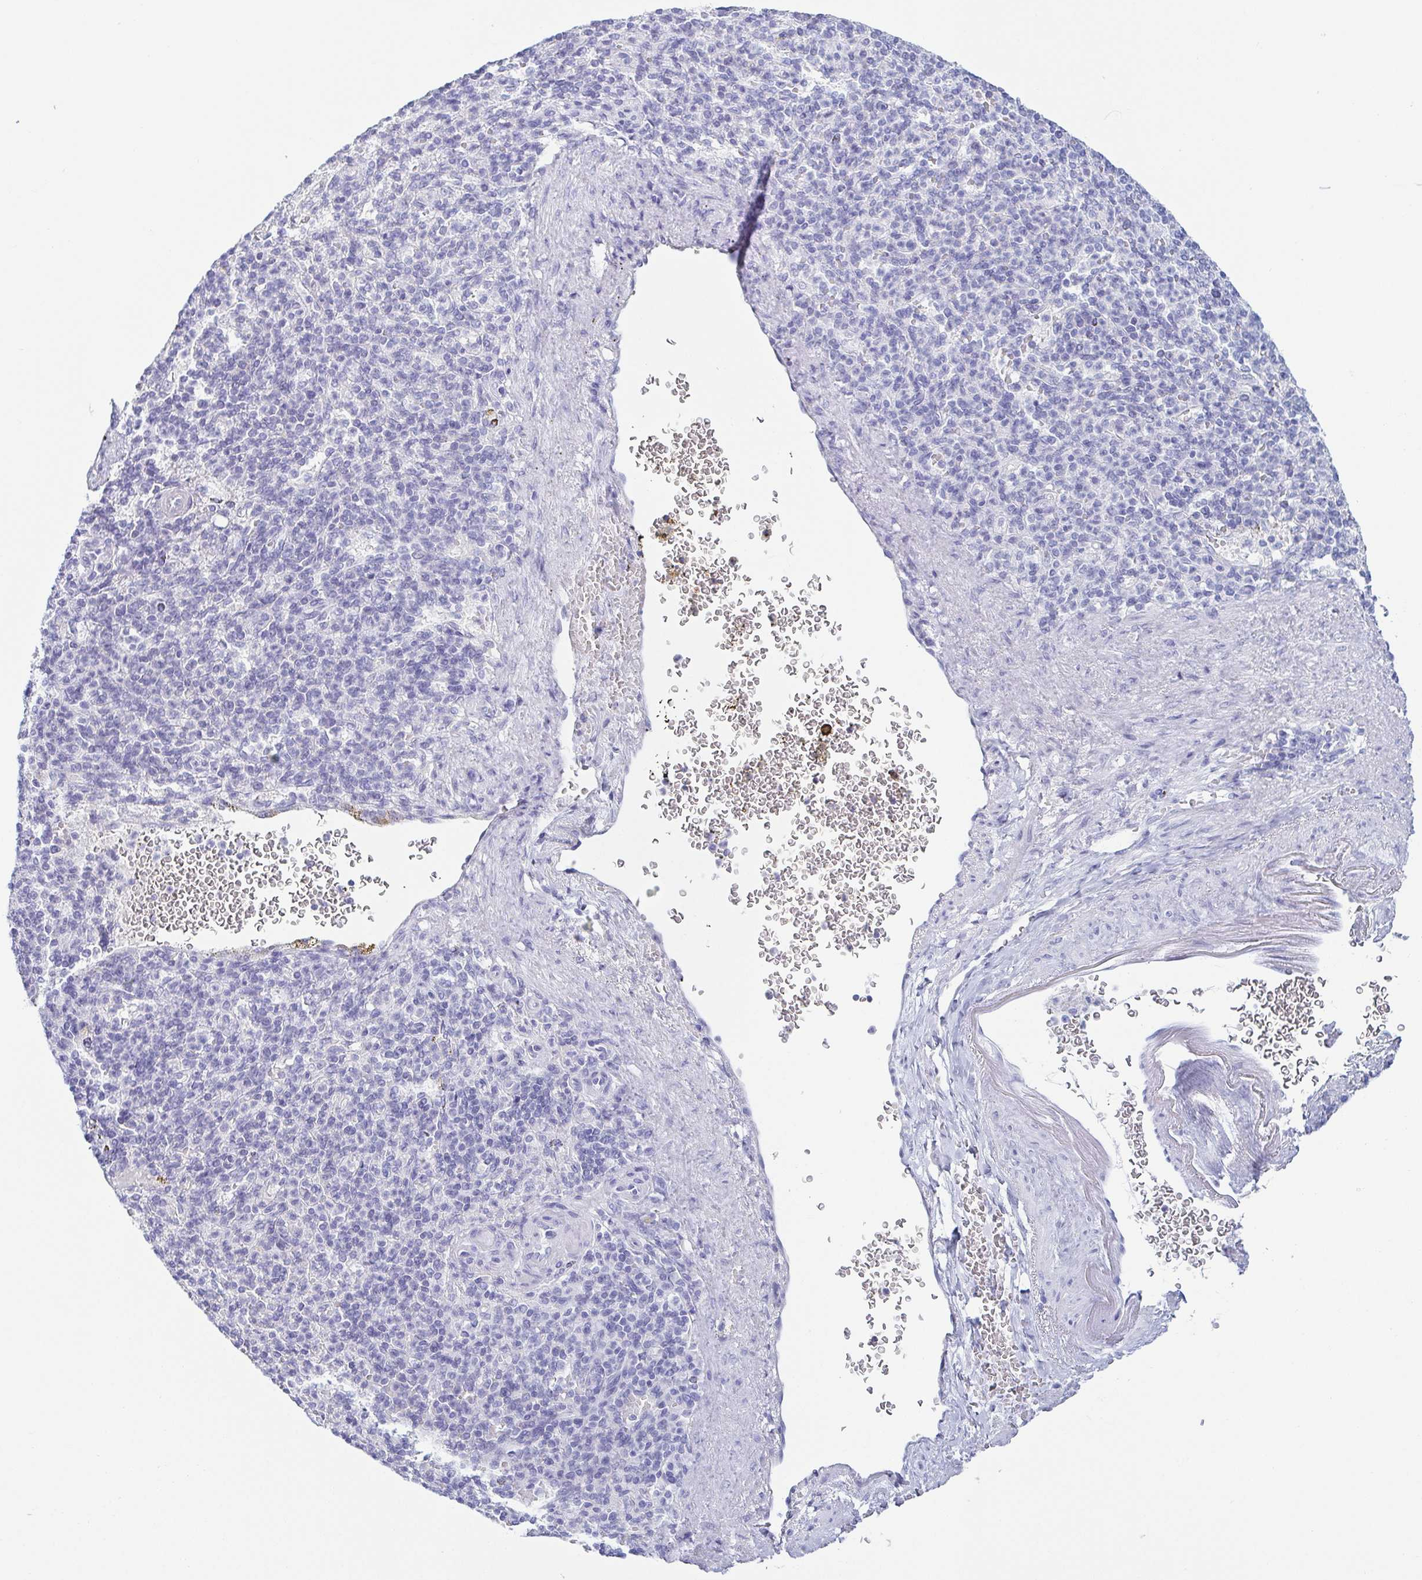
{"staining": {"intensity": "negative", "quantity": "none", "location": "none"}, "tissue": "spleen", "cell_type": "Cells in red pulp", "image_type": "normal", "snomed": [{"axis": "morphology", "description": "Normal tissue, NOS"}, {"axis": "topography", "description": "Spleen"}], "caption": "A histopathology image of human spleen is negative for staining in cells in red pulp. (DAB immunohistochemistry (IHC), high magnification).", "gene": "ZG16B", "patient": {"sex": "female", "age": 74}}